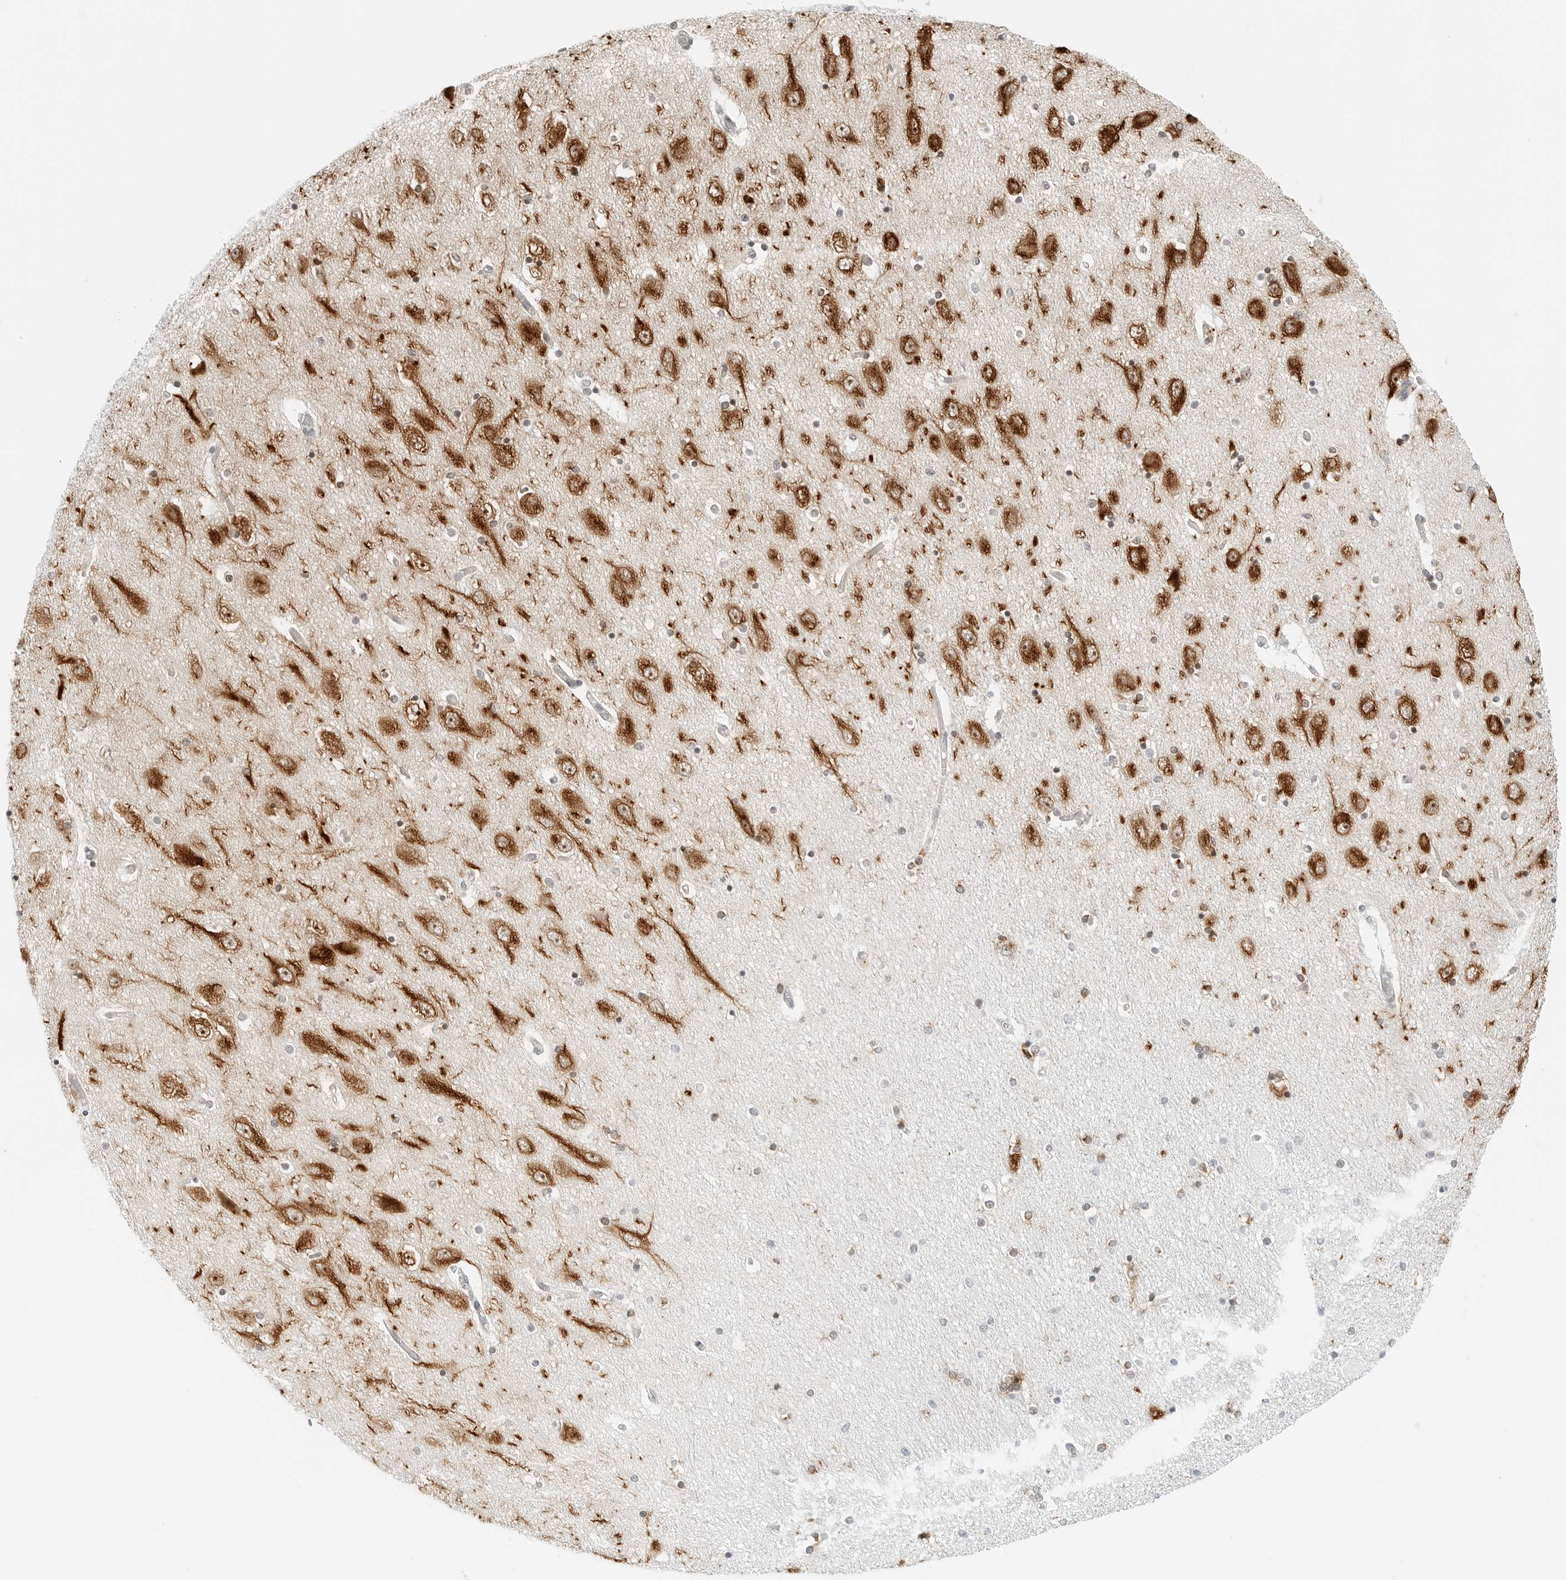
{"staining": {"intensity": "strong", "quantity": "<25%", "location": "nuclear"}, "tissue": "hippocampus", "cell_type": "Glial cells", "image_type": "normal", "snomed": [{"axis": "morphology", "description": "Normal tissue, NOS"}, {"axis": "topography", "description": "Hippocampus"}], "caption": "Protein analysis of unremarkable hippocampus reveals strong nuclear staining in about <25% of glial cells. The protein is stained brown, and the nuclei are stained in blue (DAB (3,3'-diaminobenzidine) IHC with brightfield microscopy, high magnification).", "gene": "CCSAP", "patient": {"sex": "female", "age": 54}}